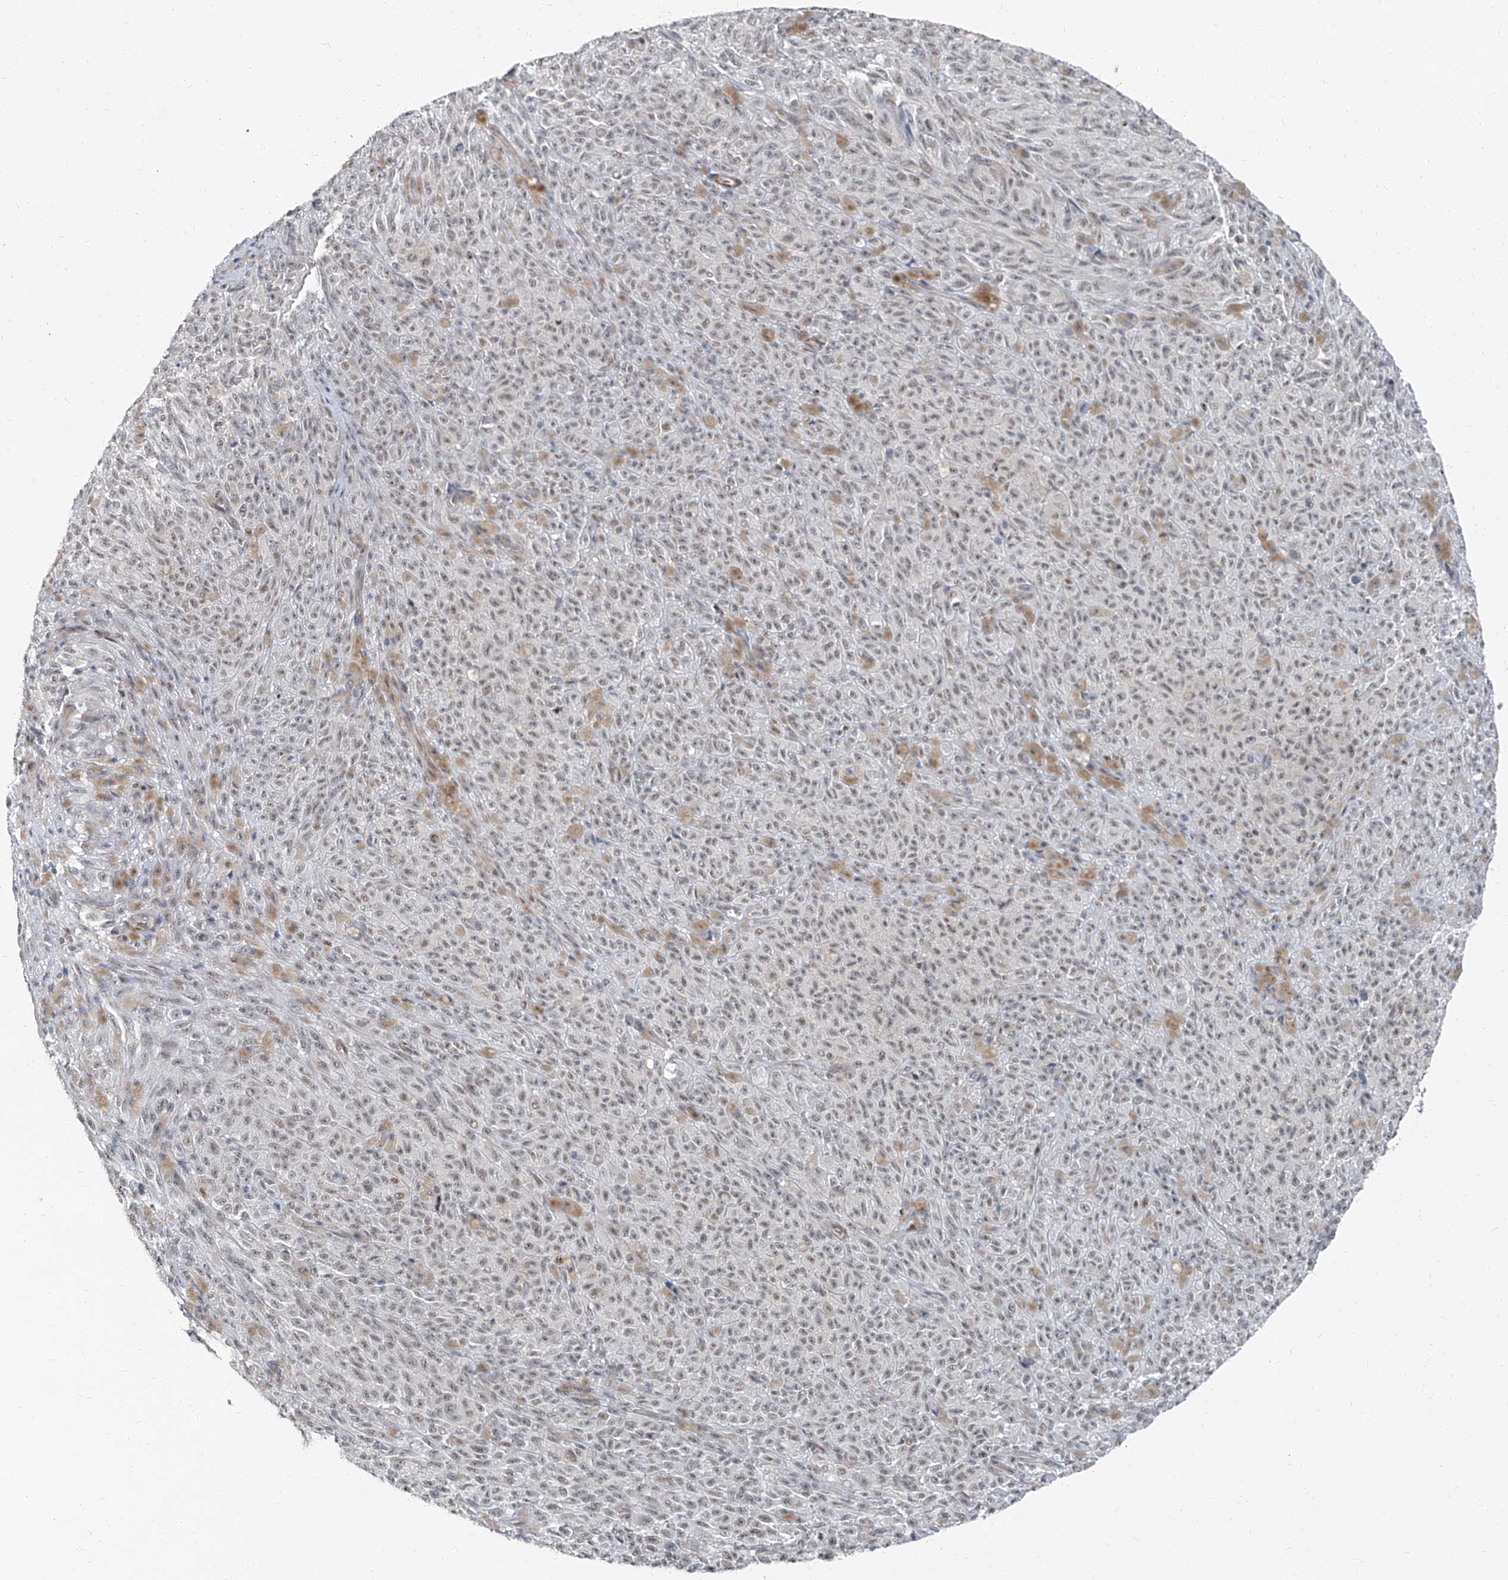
{"staining": {"intensity": "weak", "quantity": "25%-75%", "location": "nuclear"}, "tissue": "melanoma", "cell_type": "Tumor cells", "image_type": "cancer", "snomed": [{"axis": "morphology", "description": "Malignant melanoma, NOS"}, {"axis": "topography", "description": "Skin"}], "caption": "The immunohistochemical stain shows weak nuclear expression in tumor cells of melanoma tissue.", "gene": "TXLNB", "patient": {"sex": "female", "age": 82}}